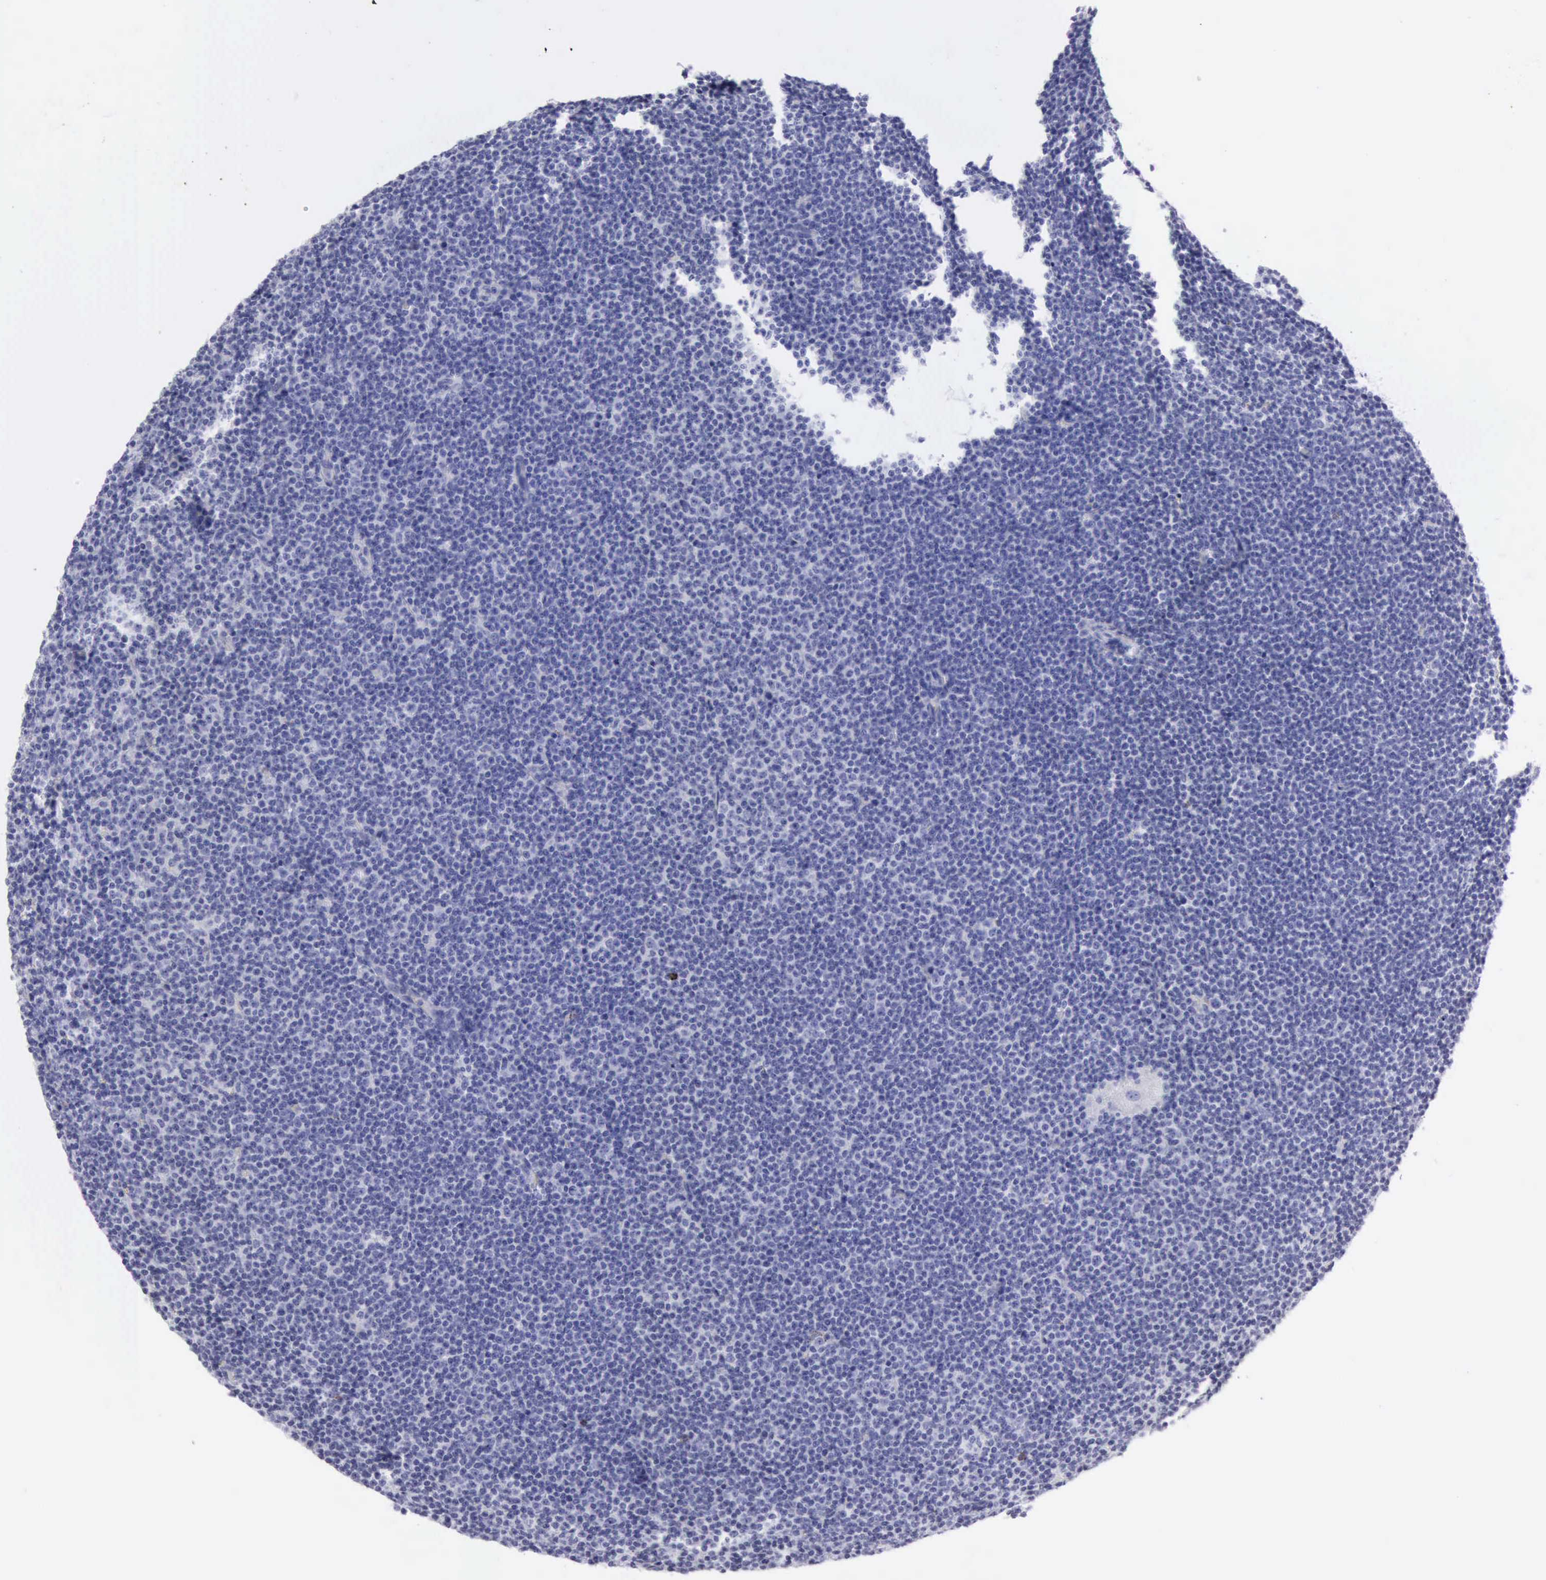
{"staining": {"intensity": "negative", "quantity": "none", "location": "none"}, "tissue": "lymphoma", "cell_type": "Tumor cells", "image_type": "cancer", "snomed": [{"axis": "morphology", "description": "Malignant lymphoma, non-Hodgkin's type, Low grade"}, {"axis": "topography", "description": "Lymph node"}], "caption": "This is a histopathology image of immunohistochemistry staining of lymphoma, which shows no staining in tumor cells.", "gene": "NCAM1", "patient": {"sex": "female", "age": 69}}